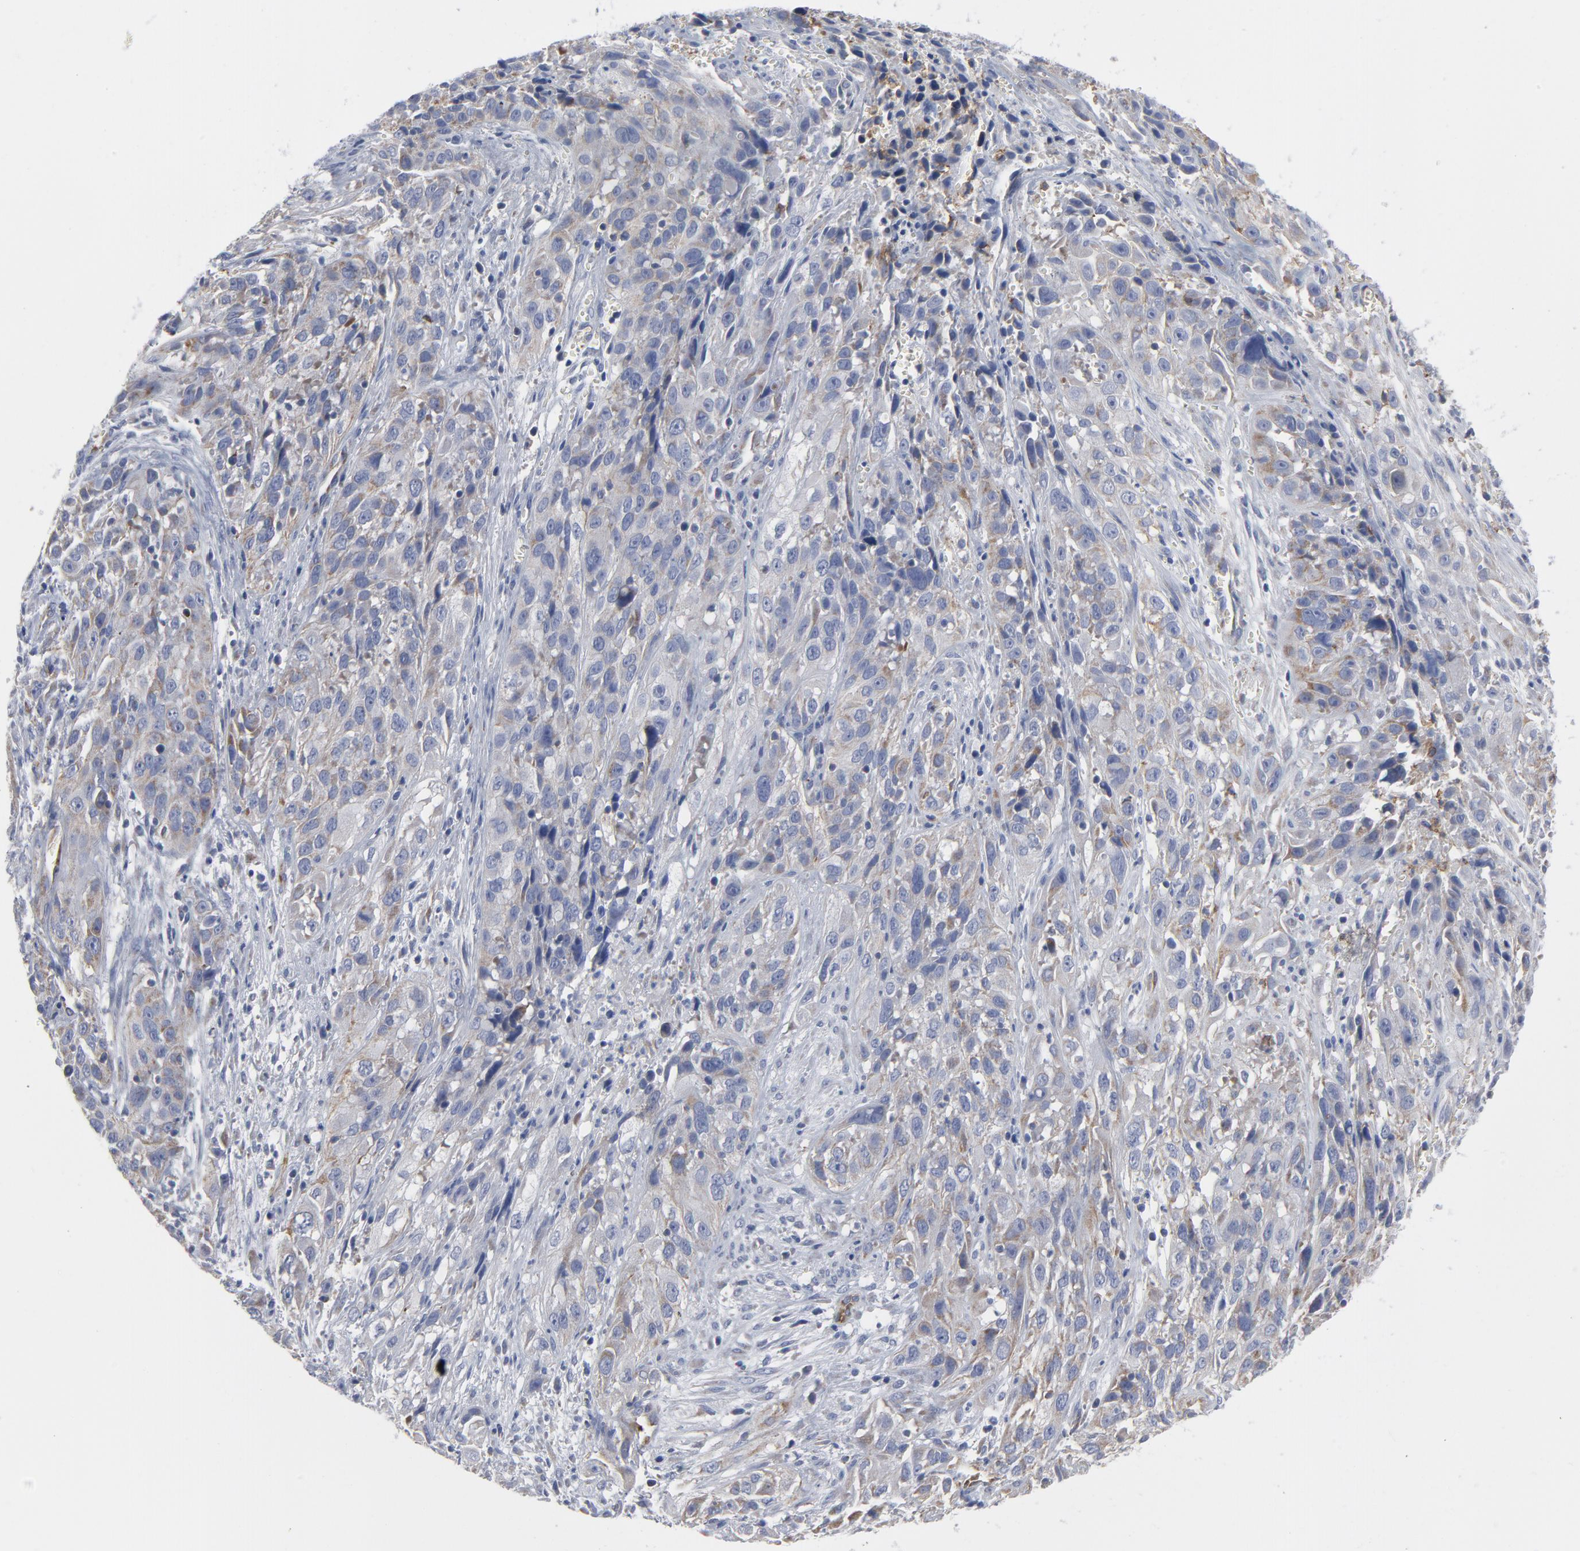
{"staining": {"intensity": "weak", "quantity": ">75%", "location": "cytoplasmic/membranous"}, "tissue": "cervical cancer", "cell_type": "Tumor cells", "image_type": "cancer", "snomed": [{"axis": "morphology", "description": "Squamous cell carcinoma, NOS"}, {"axis": "topography", "description": "Cervix"}], "caption": "DAB (3,3'-diaminobenzidine) immunohistochemical staining of human cervical cancer (squamous cell carcinoma) exhibits weak cytoplasmic/membranous protein positivity in about >75% of tumor cells.", "gene": "OXA1L", "patient": {"sex": "female", "age": 32}}